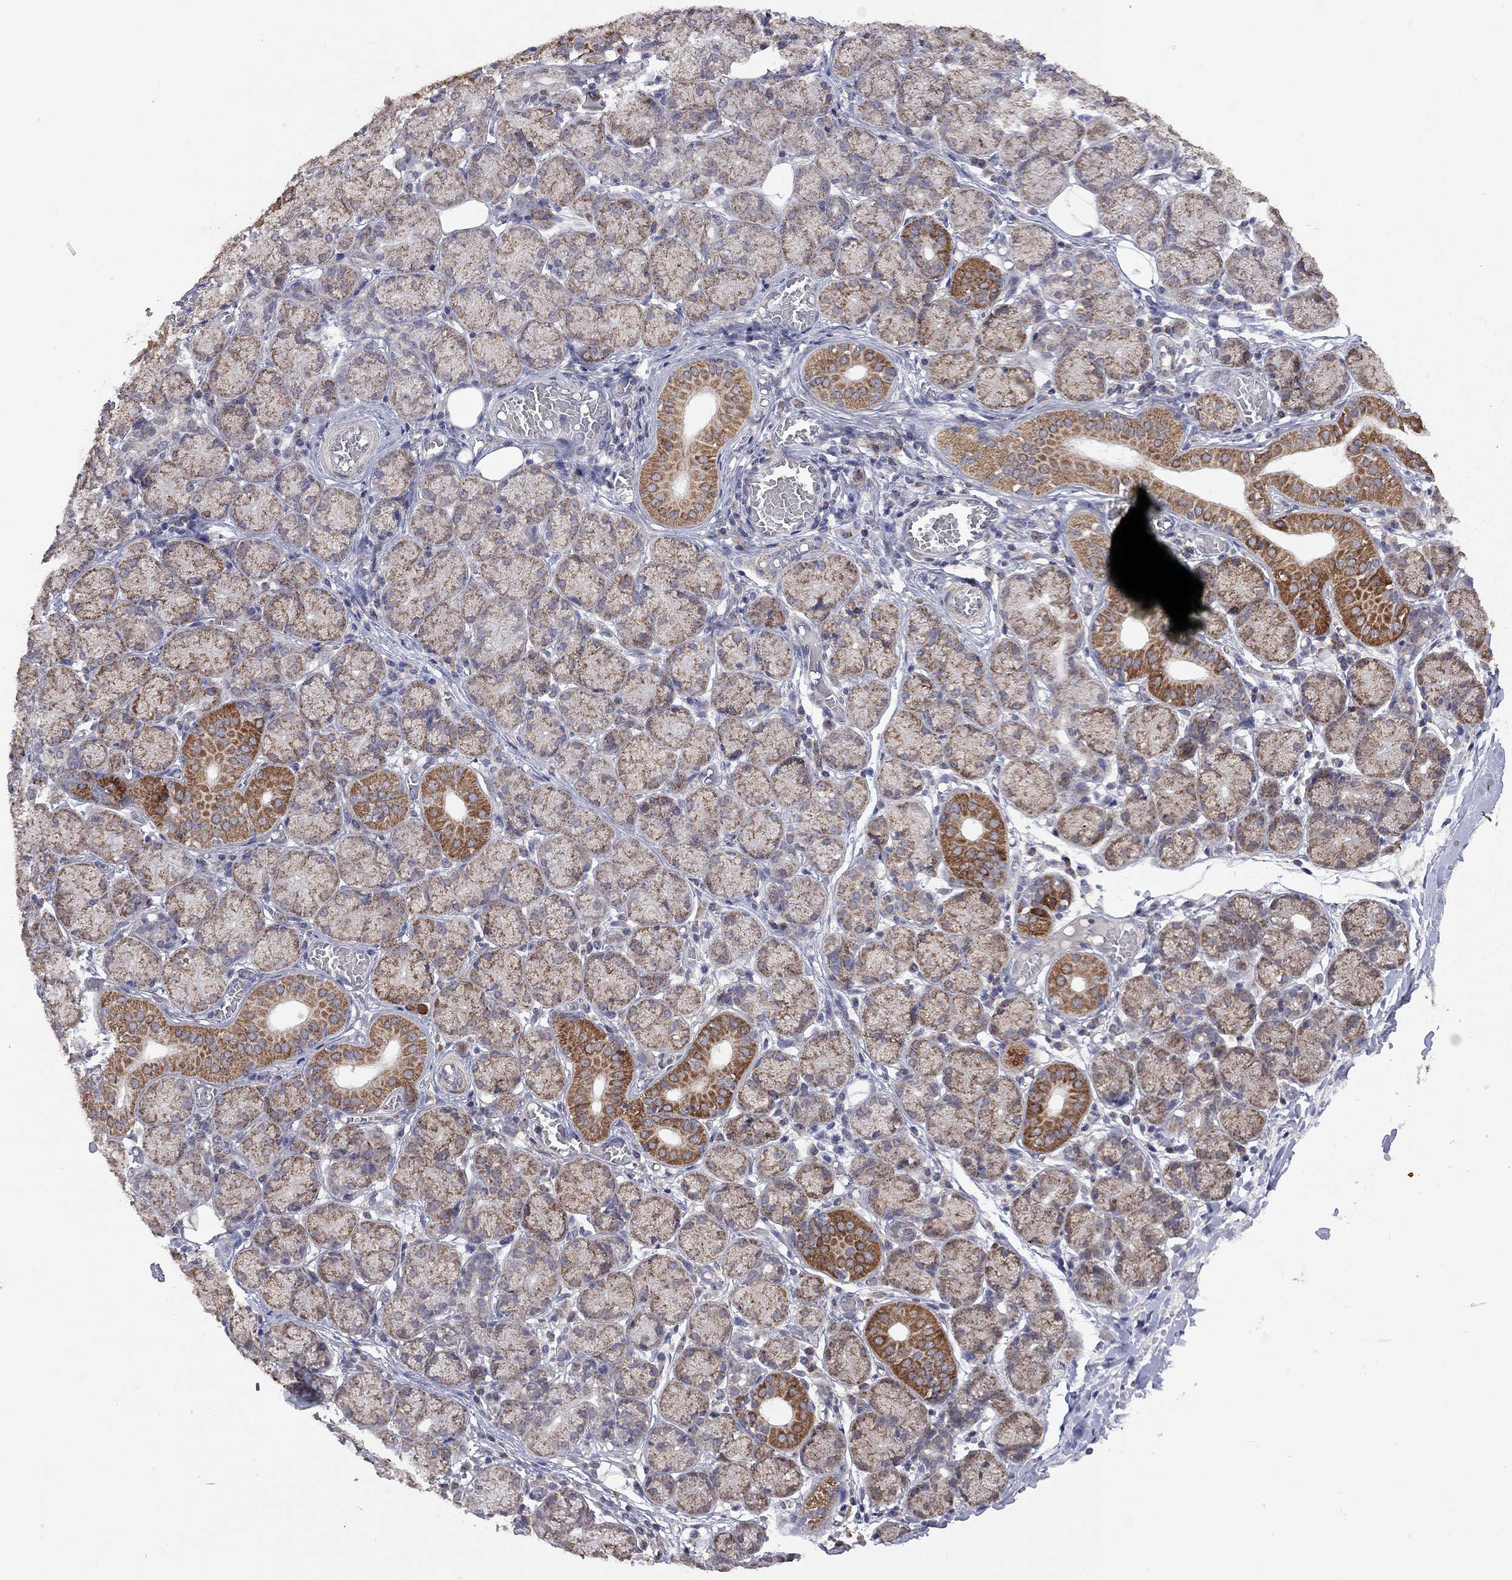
{"staining": {"intensity": "strong", "quantity": "25%-75%", "location": "cytoplasmic/membranous"}, "tissue": "salivary gland", "cell_type": "Glandular cells", "image_type": "normal", "snomed": [{"axis": "morphology", "description": "Normal tissue, NOS"}, {"axis": "topography", "description": "Salivary gland"}, {"axis": "topography", "description": "Peripheral nerve tissue"}], "caption": "The image exhibits immunohistochemical staining of normal salivary gland. There is strong cytoplasmic/membranous positivity is appreciated in approximately 25%-75% of glandular cells. The protein is shown in brown color, while the nuclei are stained blue.", "gene": "NDUFB1", "patient": {"sex": "female", "age": 24}}